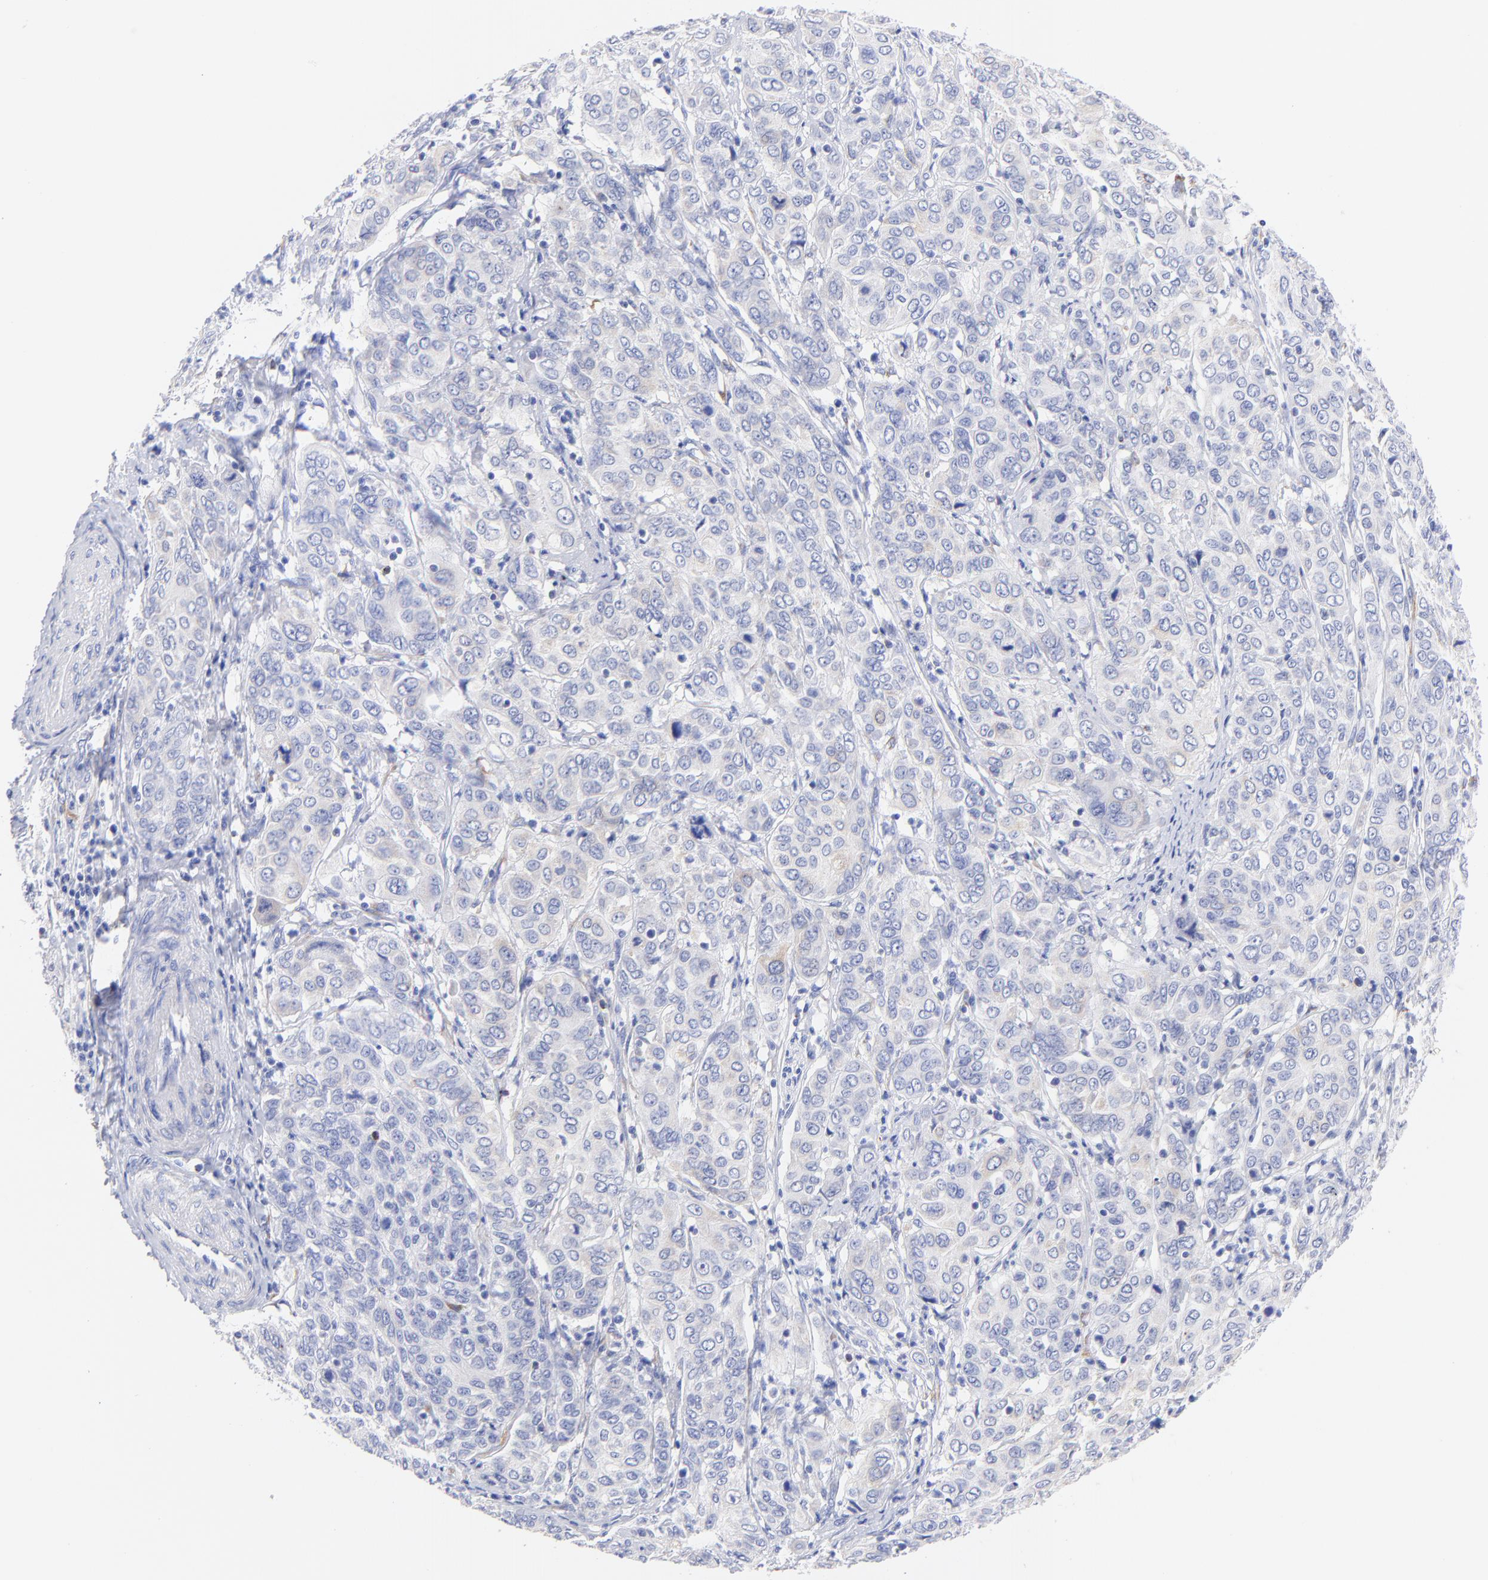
{"staining": {"intensity": "weak", "quantity": "<25%", "location": "cytoplasmic/membranous"}, "tissue": "cervical cancer", "cell_type": "Tumor cells", "image_type": "cancer", "snomed": [{"axis": "morphology", "description": "Squamous cell carcinoma, NOS"}, {"axis": "topography", "description": "Cervix"}], "caption": "DAB immunohistochemical staining of human squamous cell carcinoma (cervical) shows no significant expression in tumor cells.", "gene": "C1QTNF6", "patient": {"sex": "female", "age": 38}}